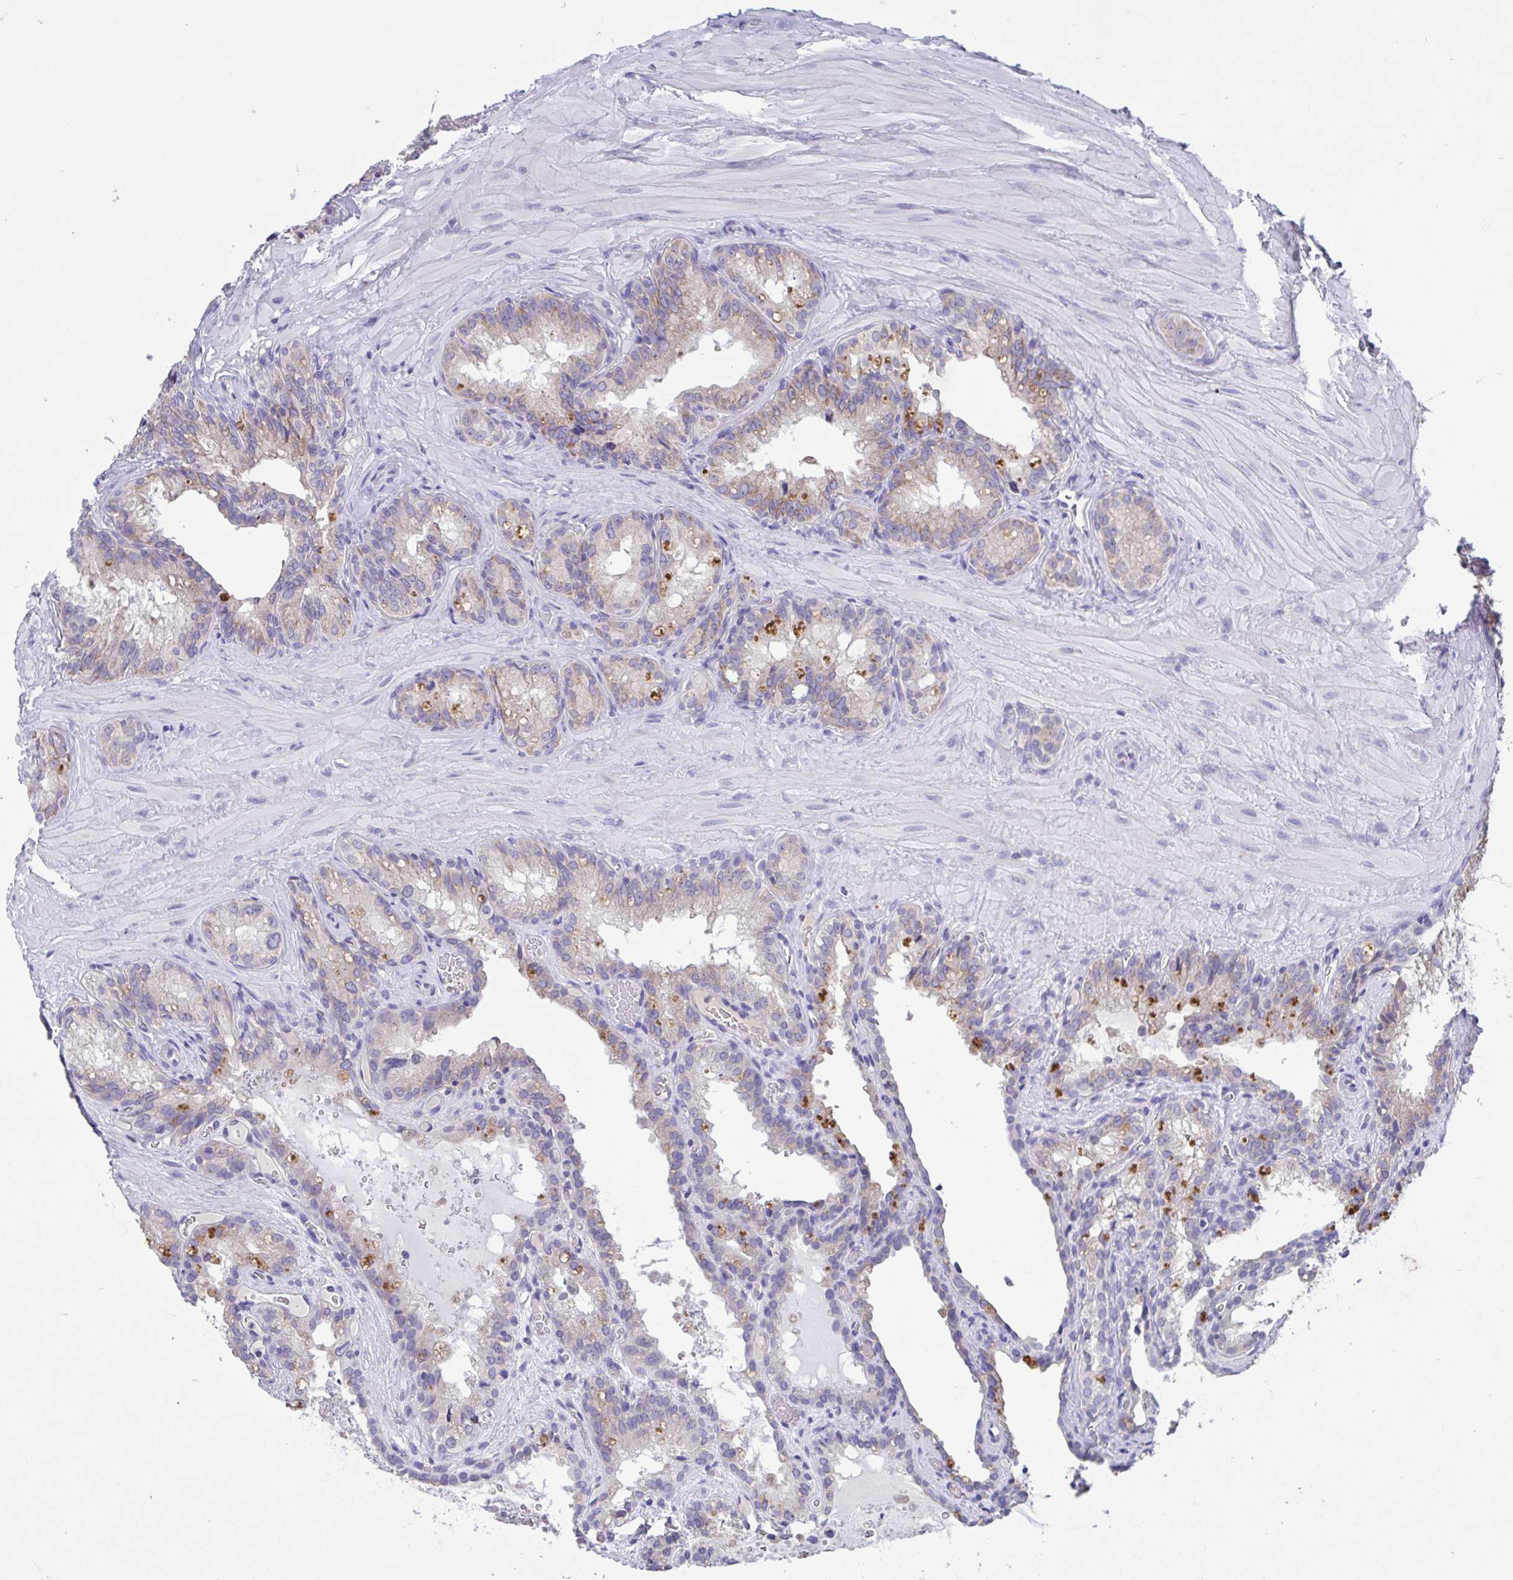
{"staining": {"intensity": "weak", "quantity": "25%-75%", "location": "cytoplasmic/membranous"}, "tissue": "seminal vesicle", "cell_type": "Glandular cells", "image_type": "normal", "snomed": [{"axis": "morphology", "description": "Normal tissue, NOS"}, {"axis": "topography", "description": "Seminal veicle"}], "caption": "Immunohistochemical staining of unremarkable seminal vesicle reveals low levels of weak cytoplasmic/membranous staining in about 25%-75% of glandular cells.", "gene": "TMEM41A", "patient": {"sex": "male", "age": 47}}